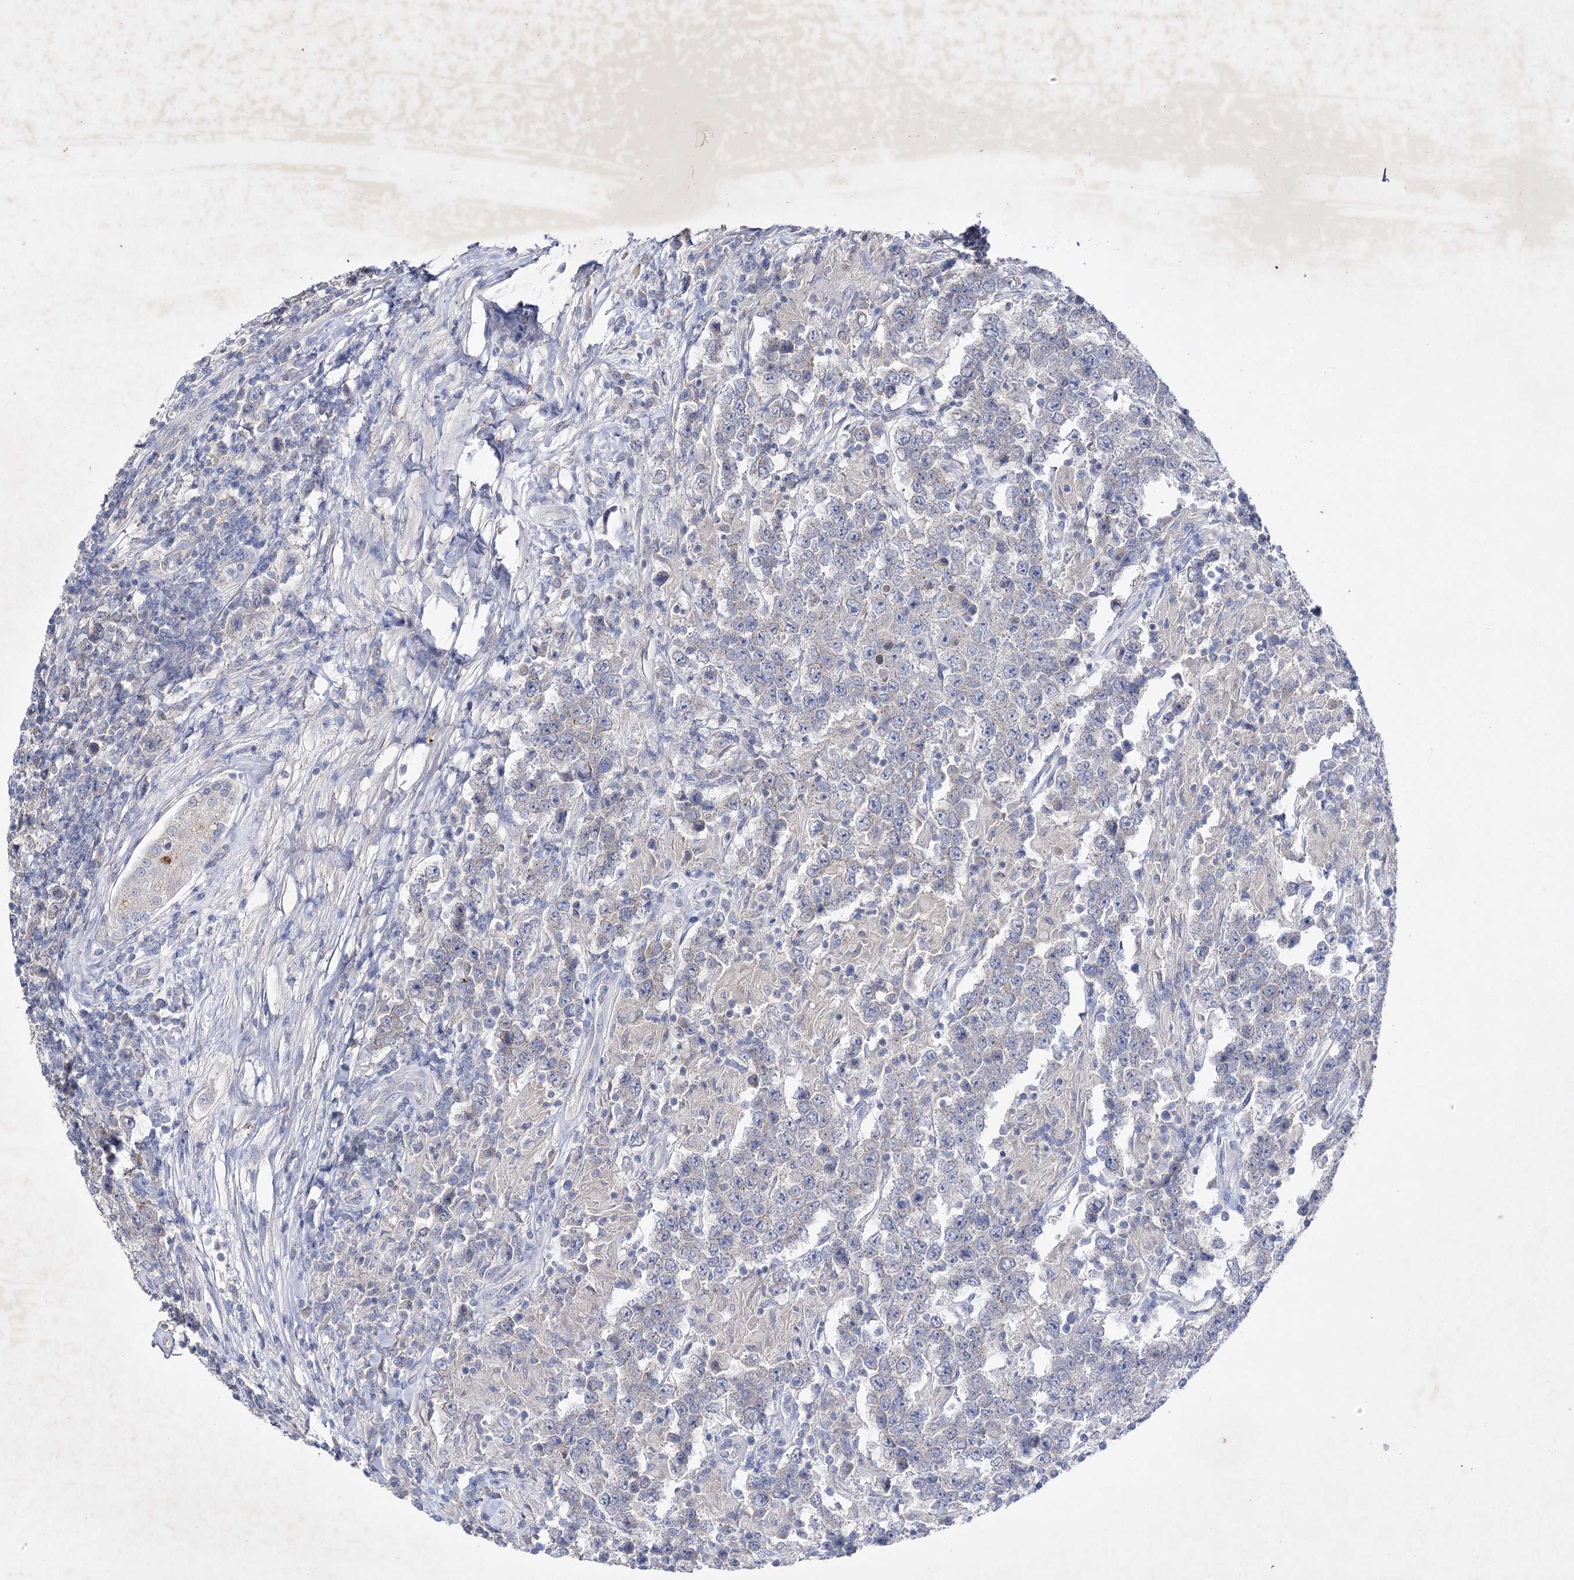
{"staining": {"intensity": "negative", "quantity": "none", "location": "none"}, "tissue": "testis cancer", "cell_type": "Tumor cells", "image_type": "cancer", "snomed": [{"axis": "morphology", "description": "Normal tissue, NOS"}, {"axis": "morphology", "description": "Urothelial carcinoma, High grade"}, {"axis": "morphology", "description": "Seminoma, NOS"}, {"axis": "morphology", "description": "Carcinoma, Embryonal, NOS"}, {"axis": "topography", "description": "Urinary bladder"}, {"axis": "topography", "description": "Testis"}], "caption": "There is no significant positivity in tumor cells of testis cancer.", "gene": "COX15", "patient": {"sex": "male", "age": 41}}